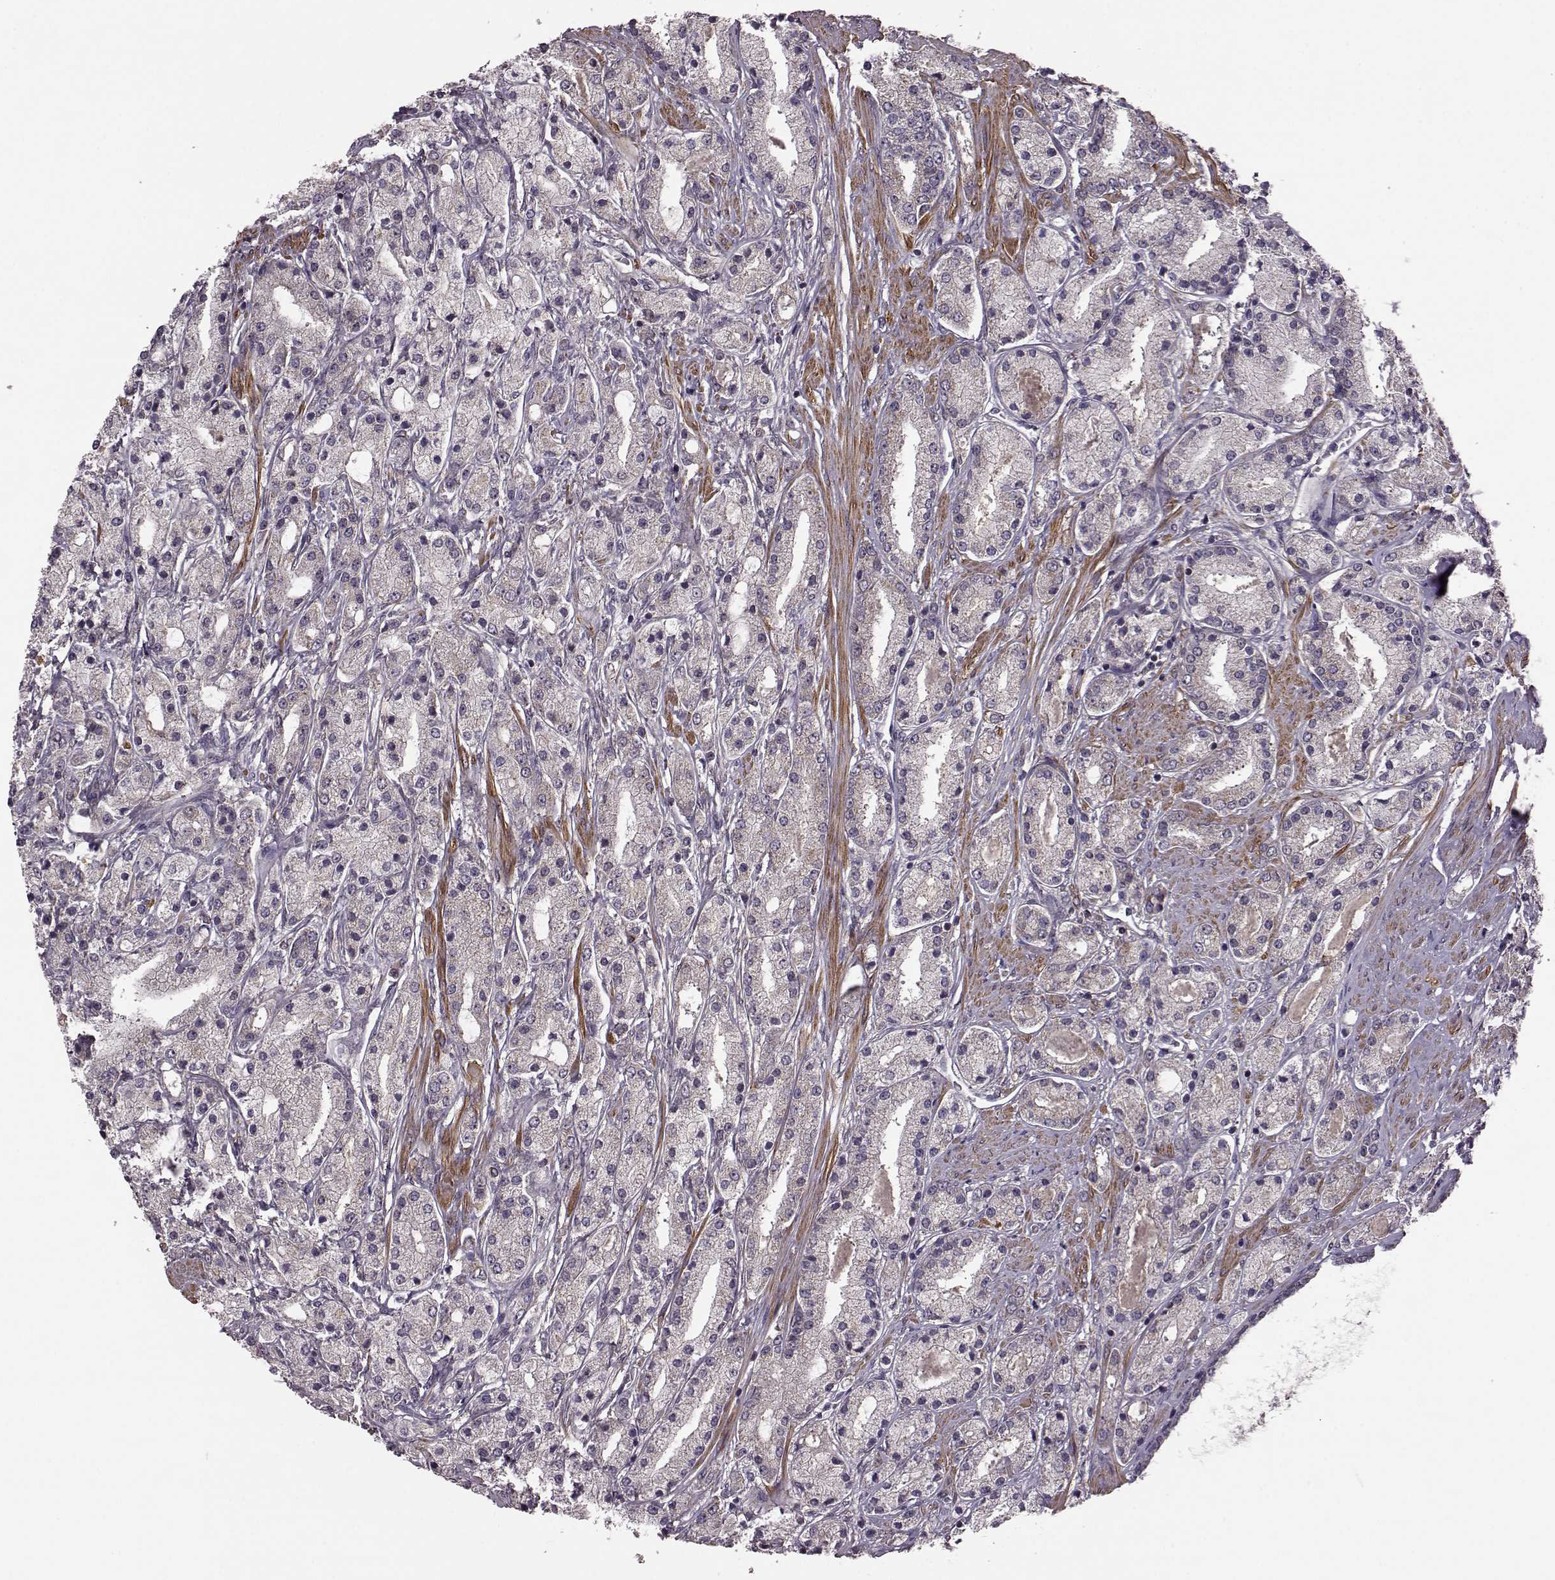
{"staining": {"intensity": "negative", "quantity": "none", "location": "none"}, "tissue": "prostate cancer", "cell_type": "Tumor cells", "image_type": "cancer", "snomed": [{"axis": "morphology", "description": "Adenocarcinoma, High grade"}, {"axis": "topography", "description": "Prostate"}], "caption": "Tumor cells are negative for protein expression in human prostate cancer. (DAB IHC, high magnification).", "gene": "FNIP2", "patient": {"sex": "male", "age": 67}}